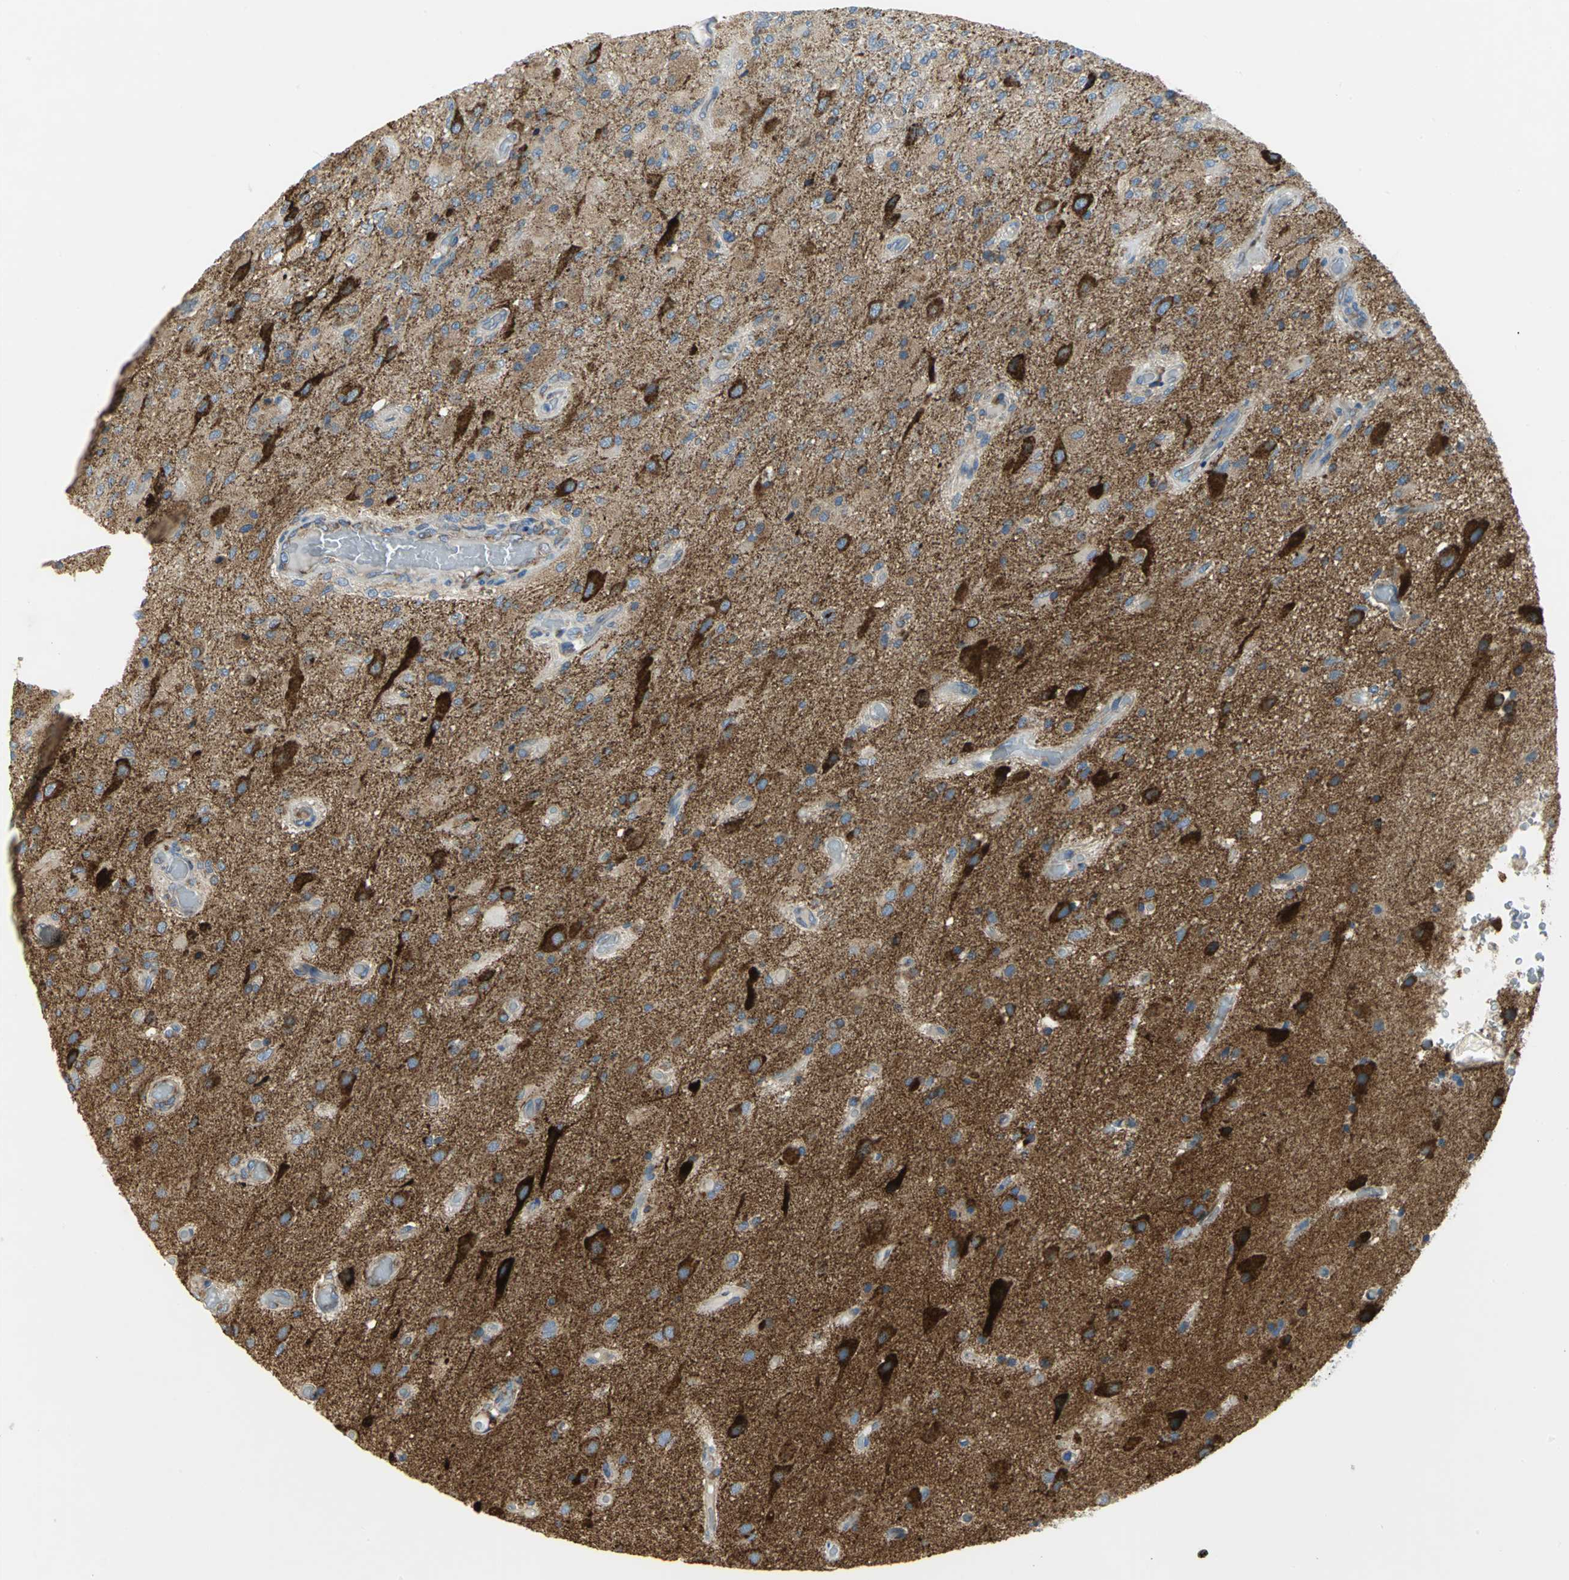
{"staining": {"intensity": "moderate", "quantity": ">75%", "location": "cytoplasmic/membranous"}, "tissue": "glioma", "cell_type": "Tumor cells", "image_type": "cancer", "snomed": [{"axis": "morphology", "description": "Normal tissue, NOS"}, {"axis": "morphology", "description": "Glioma, malignant, High grade"}, {"axis": "topography", "description": "Cerebral cortex"}], "caption": "Moderate cytoplasmic/membranous expression for a protein is identified in about >75% of tumor cells of glioma using immunohistochemistry.", "gene": "TULP4", "patient": {"sex": "male", "age": 77}}